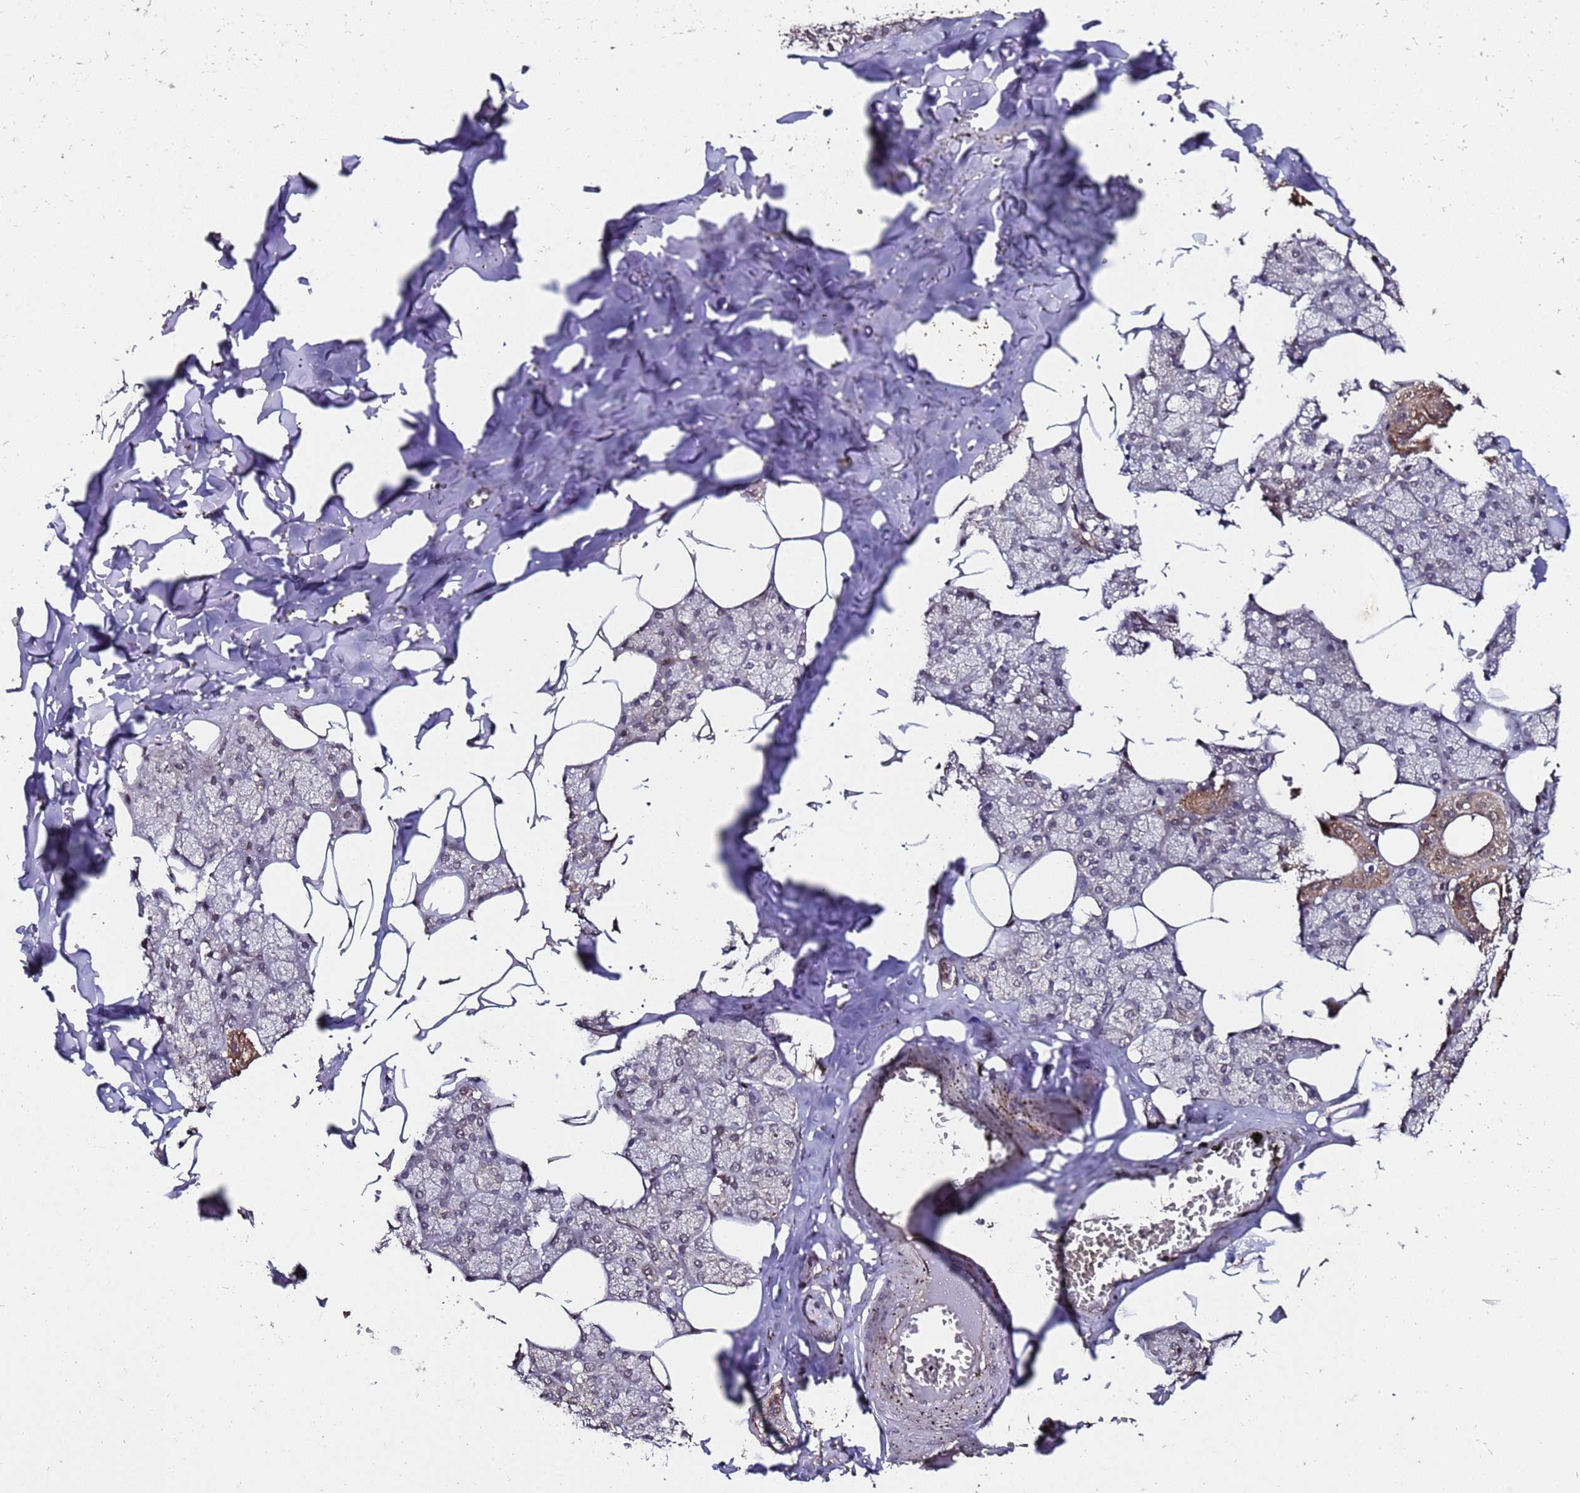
{"staining": {"intensity": "strong", "quantity": "<25%", "location": "cytoplasmic/membranous"}, "tissue": "salivary gland", "cell_type": "Glandular cells", "image_type": "normal", "snomed": [{"axis": "morphology", "description": "Normal tissue, NOS"}, {"axis": "topography", "description": "Salivary gland"}], "caption": "Benign salivary gland demonstrates strong cytoplasmic/membranous positivity in about <25% of glandular cells, visualized by immunohistochemistry. (DAB (3,3'-diaminobenzidine) IHC, brown staining for protein, blue staining for nuclei).", "gene": "PRODH", "patient": {"sex": "male", "age": 62}}